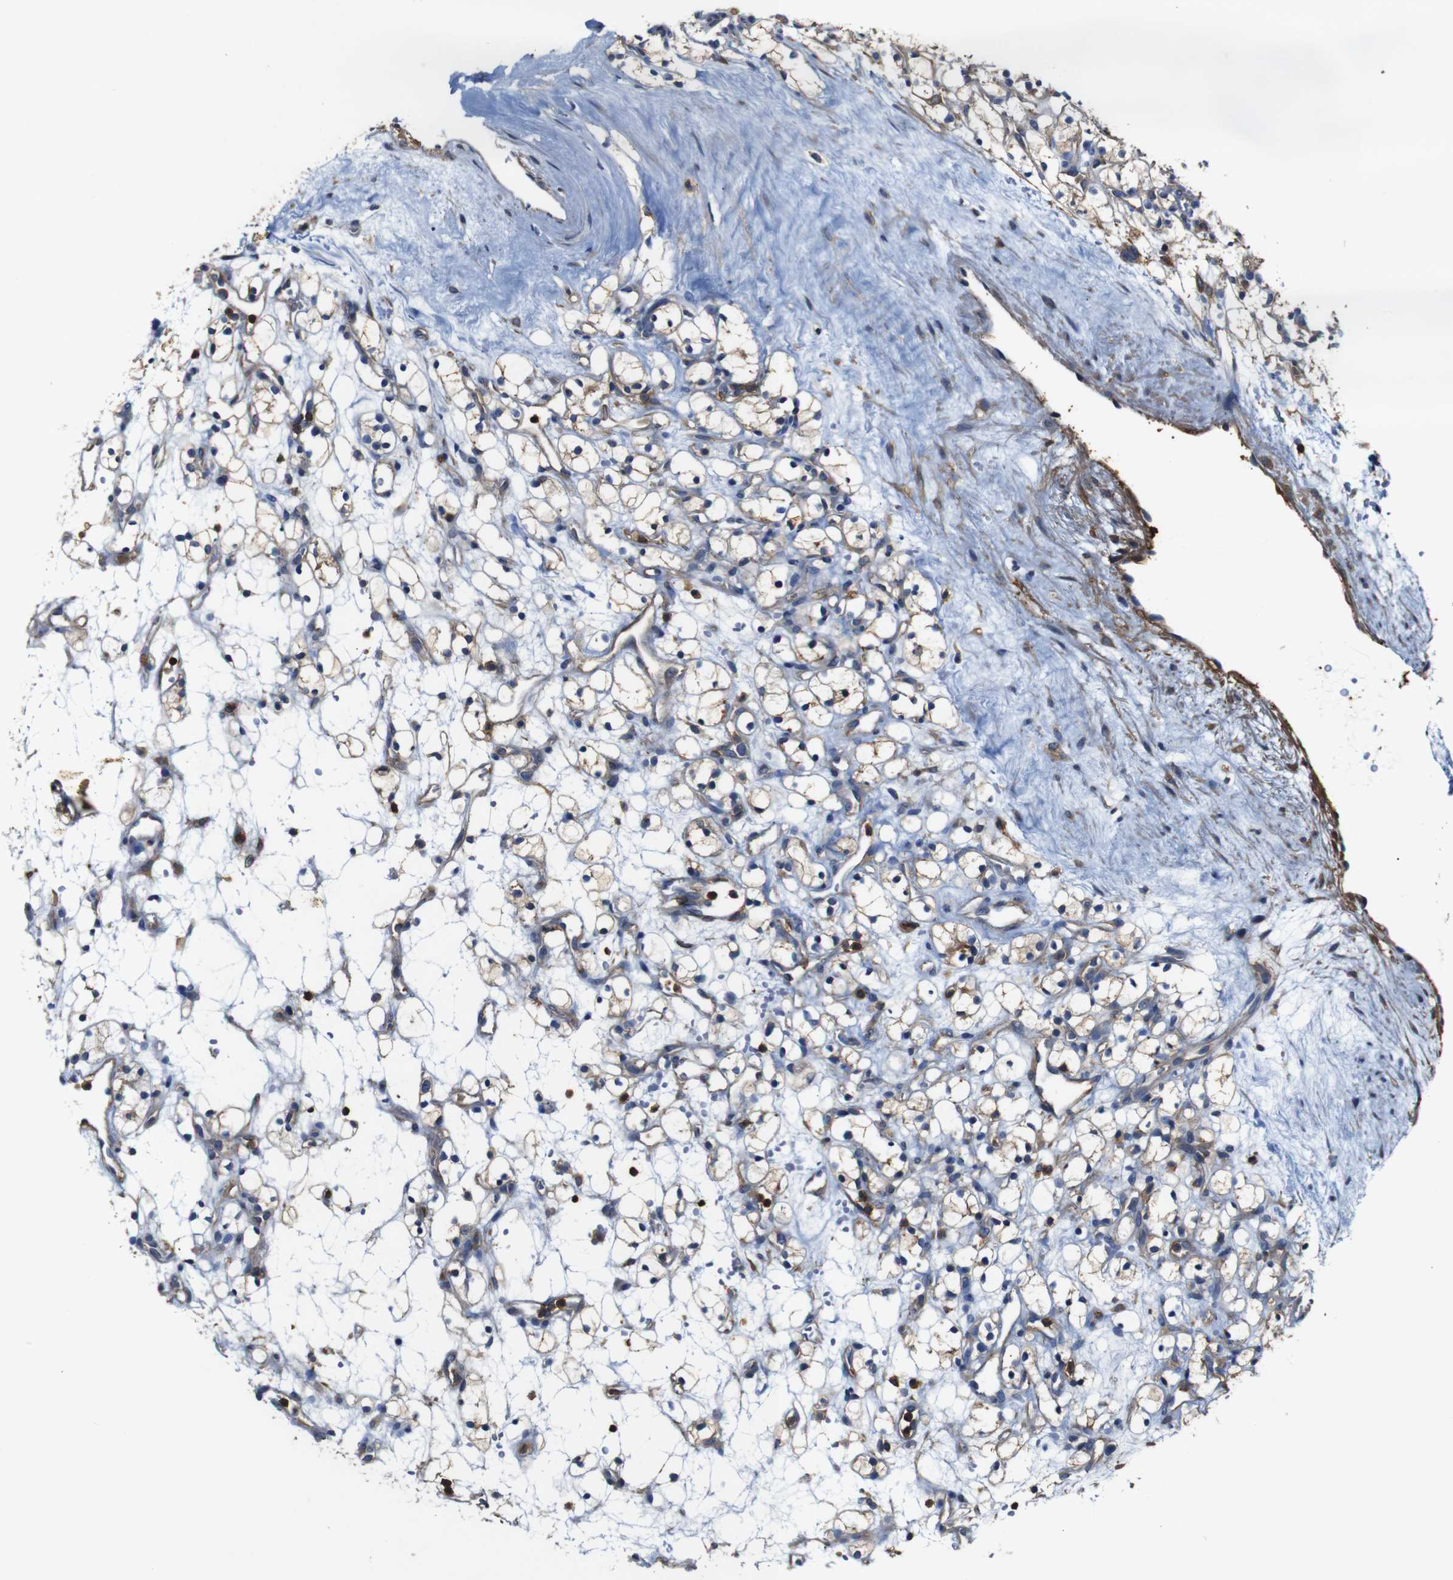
{"staining": {"intensity": "negative", "quantity": "none", "location": "none"}, "tissue": "renal cancer", "cell_type": "Tumor cells", "image_type": "cancer", "snomed": [{"axis": "morphology", "description": "Adenocarcinoma, NOS"}, {"axis": "topography", "description": "Kidney"}], "caption": "High power microscopy micrograph of an IHC image of adenocarcinoma (renal), revealing no significant expression in tumor cells.", "gene": "PI4KA", "patient": {"sex": "female", "age": 60}}